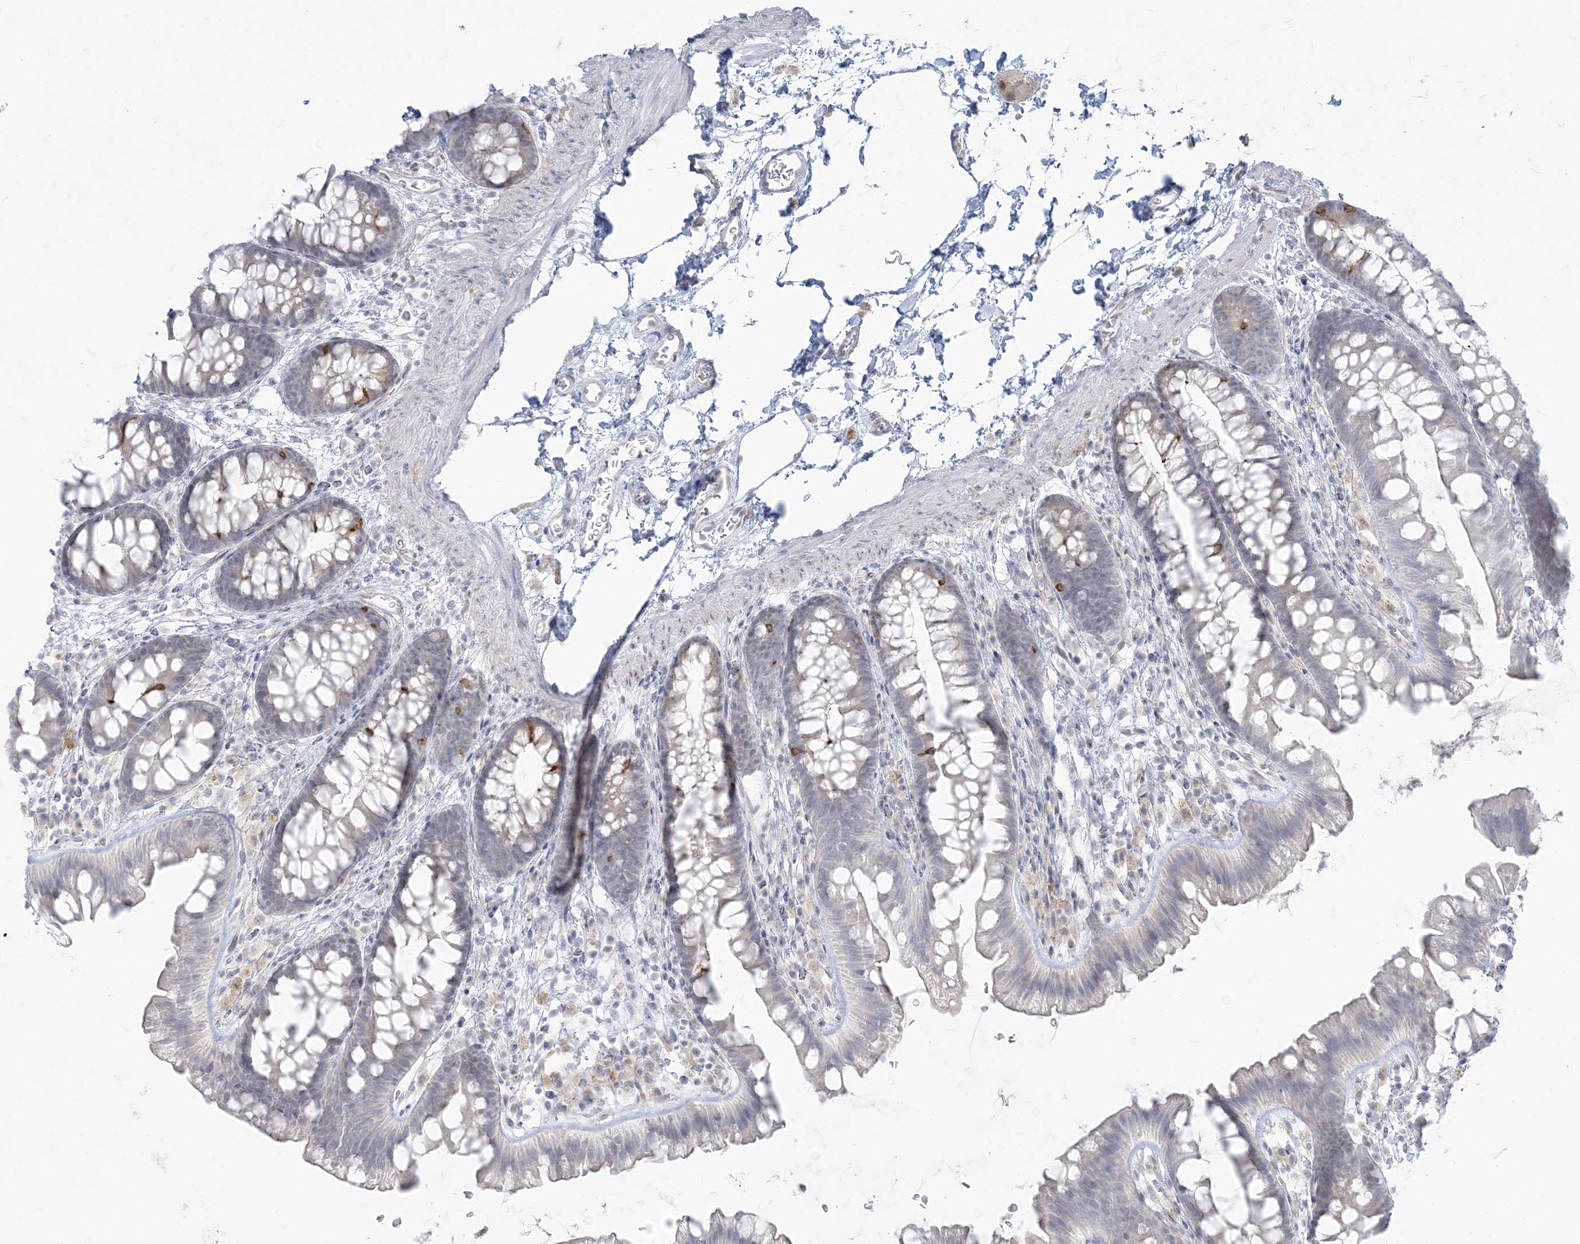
{"staining": {"intensity": "negative", "quantity": "none", "location": "none"}, "tissue": "colon", "cell_type": "Endothelial cells", "image_type": "normal", "snomed": [{"axis": "morphology", "description": "Normal tissue, NOS"}, {"axis": "topography", "description": "Colon"}], "caption": "IHC micrograph of normal human colon stained for a protein (brown), which reveals no expression in endothelial cells. (DAB immunohistochemistry with hematoxylin counter stain).", "gene": "ZC3H6", "patient": {"sex": "female", "age": 62}}